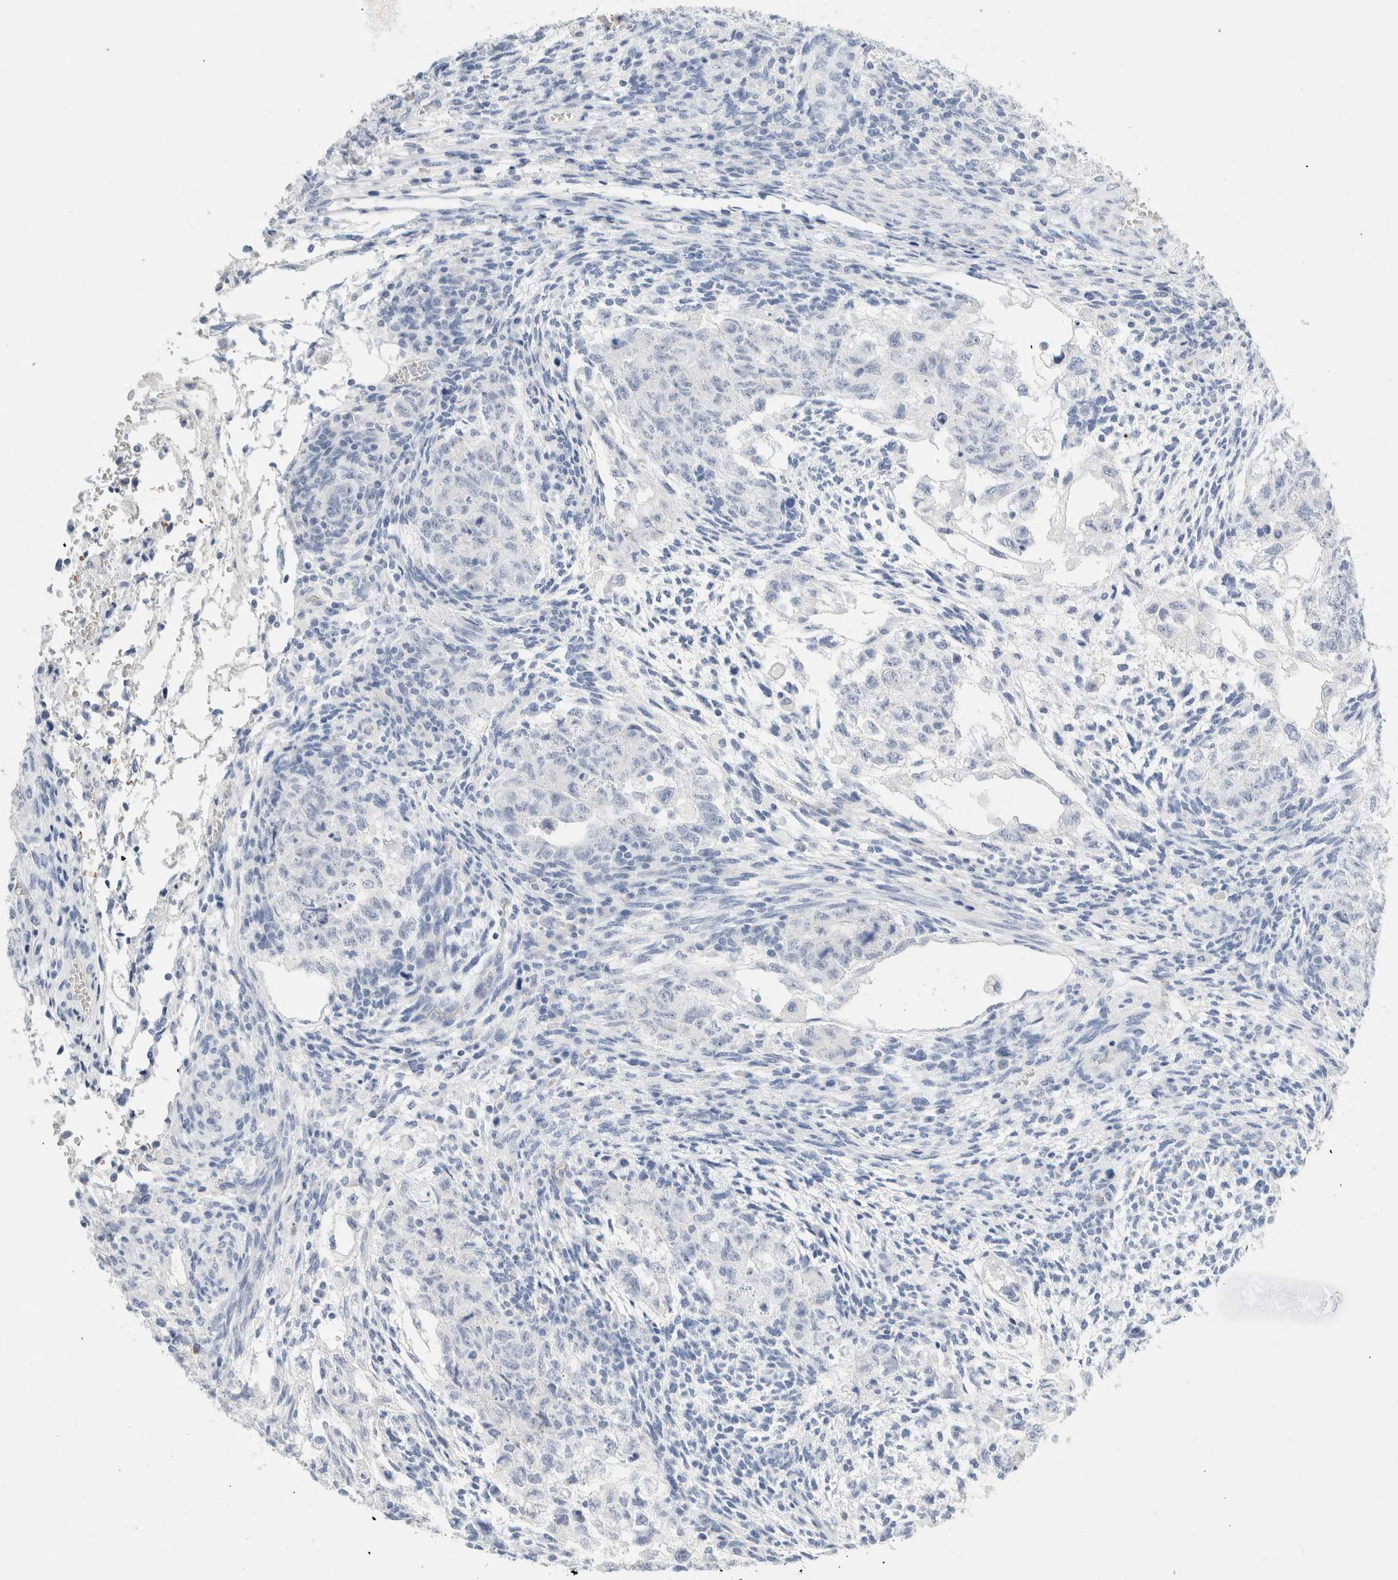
{"staining": {"intensity": "negative", "quantity": "none", "location": "none"}, "tissue": "testis cancer", "cell_type": "Tumor cells", "image_type": "cancer", "snomed": [{"axis": "morphology", "description": "Normal tissue, NOS"}, {"axis": "morphology", "description": "Carcinoma, Embryonal, NOS"}, {"axis": "topography", "description": "Testis"}], "caption": "Tumor cells show no significant protein positivity in testis cancer (embryonal carcinoma).", "gene": "ARG1", "patient": {"sex": "male", "age": 36}}